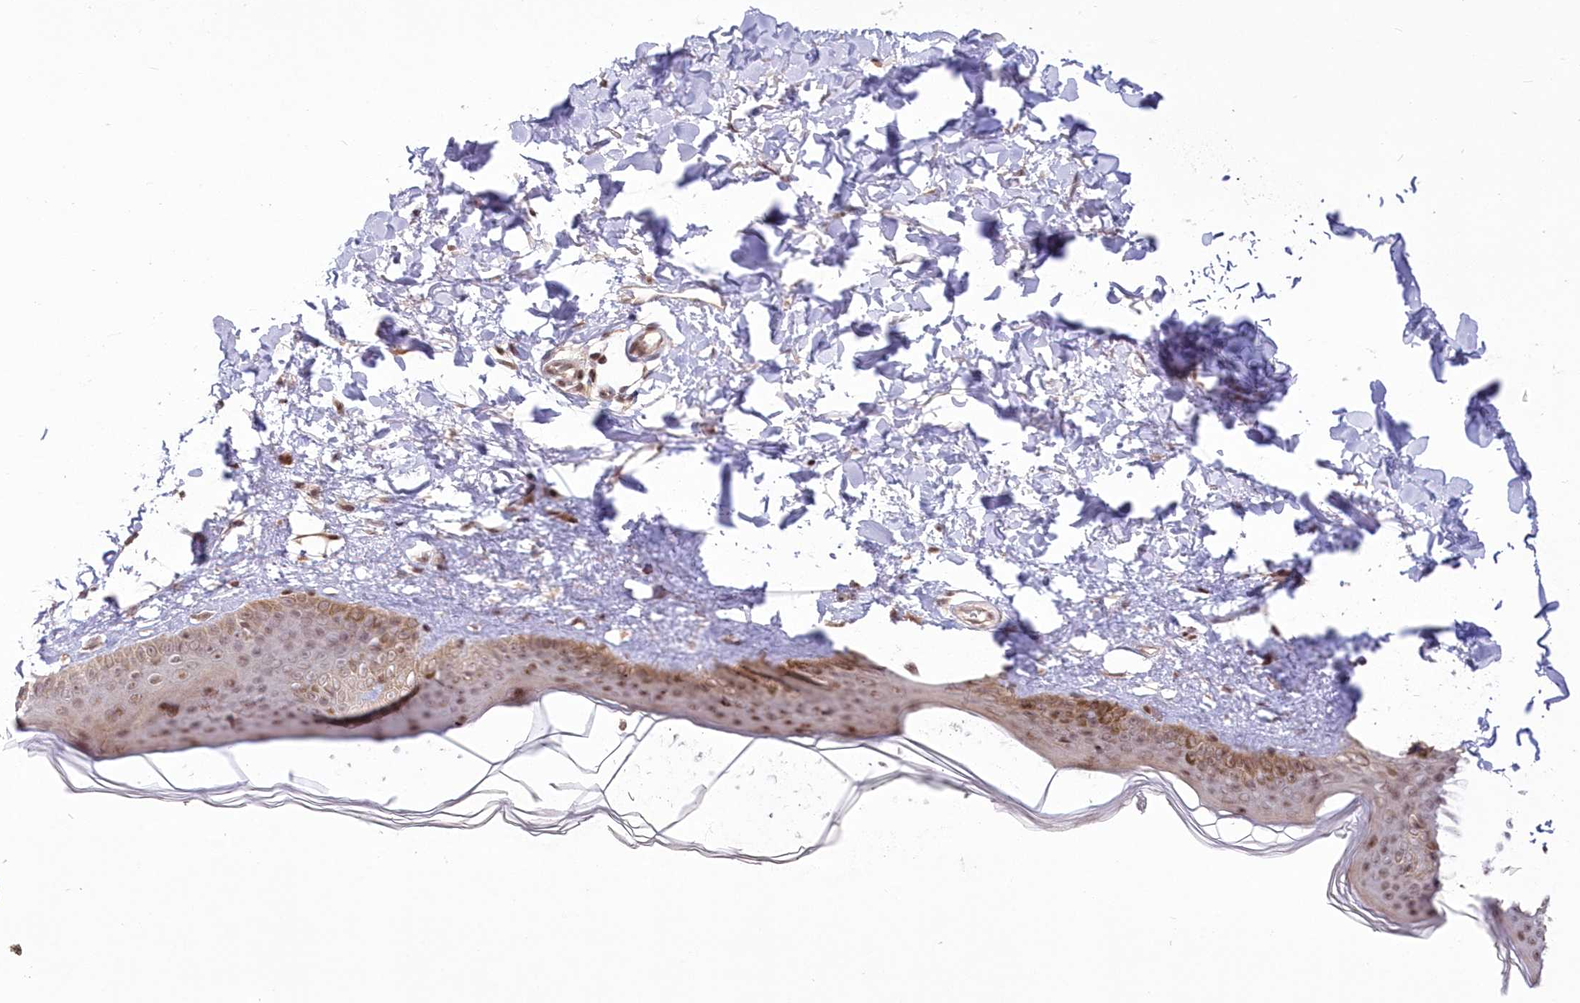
{"staining": {"intensity": "weak", "quantity": ">75%", "location": "cytoplasmic/membranous,nuclear"}, "tissue": "skin", "cell_type": "Fibroblasts", "image_type": "normal", "snomed": [{"axis": "morphology", "description": "Normal tissue, NOS"}, {"axis": "topography", "description": "Skin"}], "caption": "IHC micrograph of benign skin: skin stained using IHC demonstrates low levels of weak protein expression localized specifically in the cytoplasmic/membranous,nuclear of fibroblasts, appearing as a cytoplasmic/membranous,nuclear brown color.", "gene": "WBP1L", "patient": {"sex": "female", "age": 58}}